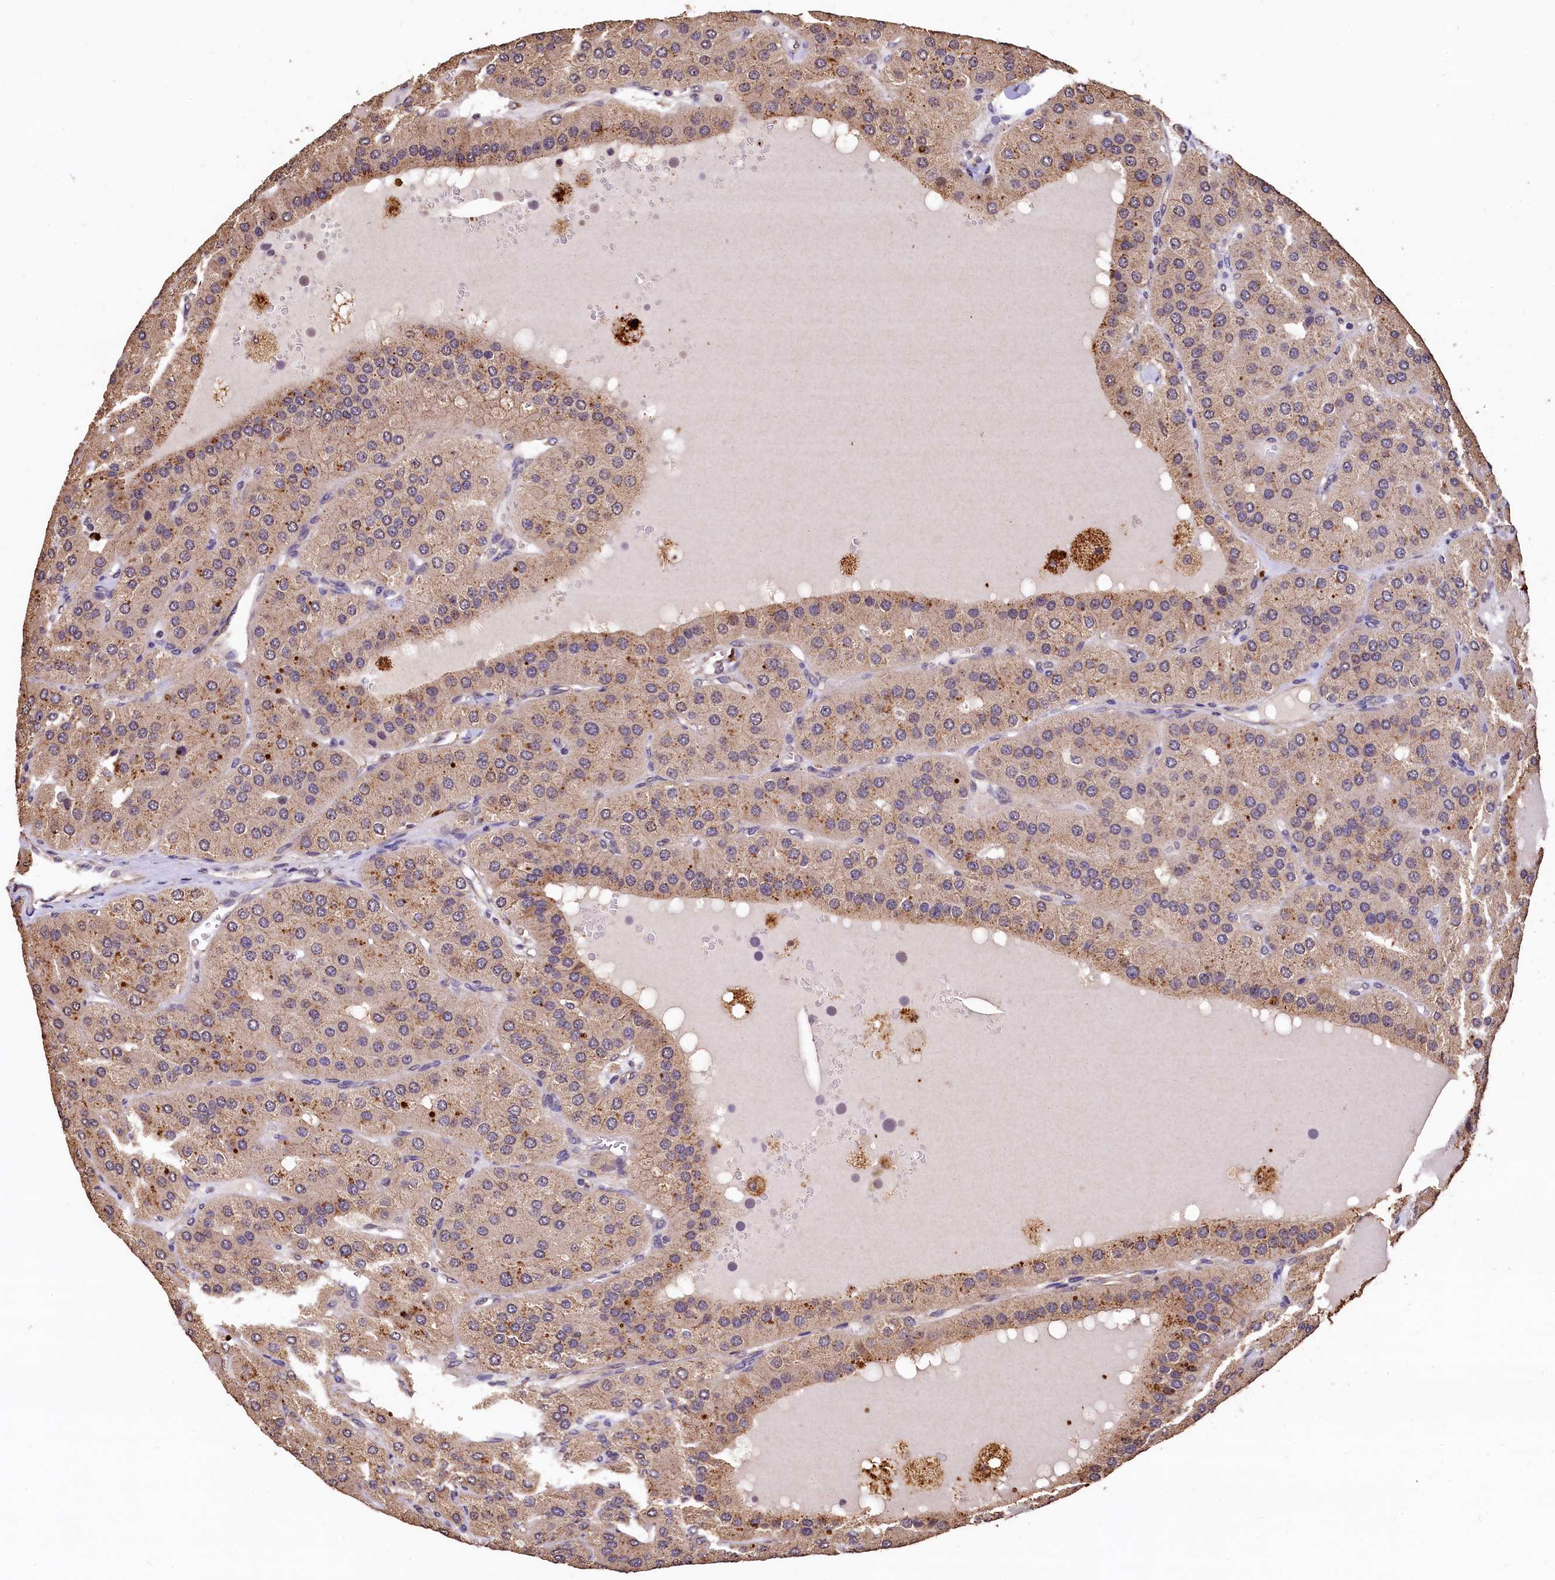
{"staining": {"intensity": "moderate", "quantity": "25%-75%", "location": "cytoplasmic/membranous"}, "tissue": "parathyroid gland", "cell_type": "Glandular cells", "image_type": "normal", "snomed": [{"axis": "morphology", "description": "Normal tissue, NOS"}, {"axis": "morphology", "description": "Adenoma, NOS"}, {"axis": "topography", "description": "Parathyroid gland"}], "caption": "Protein analysis of normal parathyroid gland demonstrates moderate cytoplasmic/membranous positivity in approximately 25%-75% of glandular cells.", "gene": "LSM4", "patient": {"sex": "female", "age": 86}}